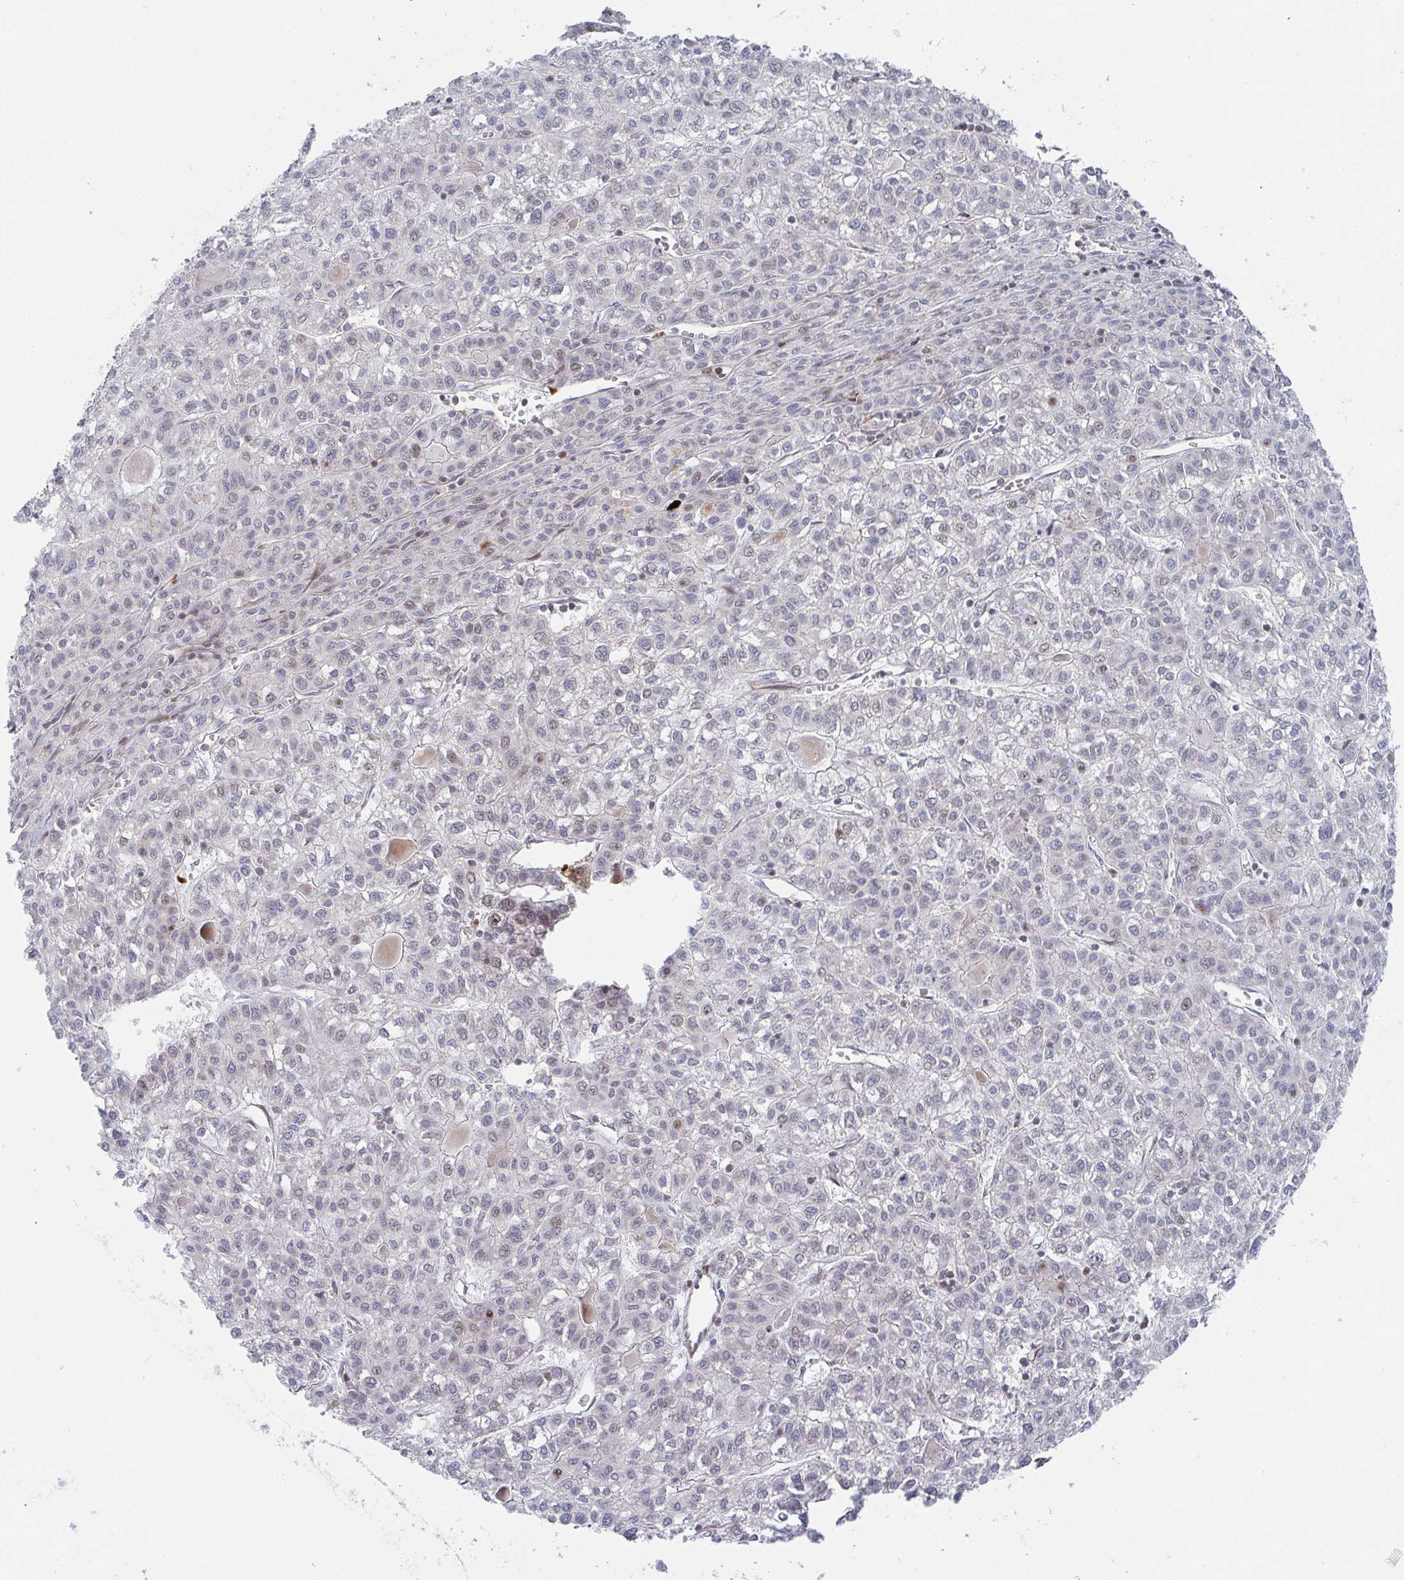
{"staining": {"intensity": "negative", "quantity": "none", "location": "none"}, "tissue": "liver cancer", "cell_type": "Tumor cells", "image_type": "cancer", "snomed": [{"axis": "morphology", "description": "Carcinoma, Hepatocellular, NOS"}, {"axis": "topography", "description": "Liver"}], "caption": "The image shows no staining of tumor cells in liver cancer.", "gene": "PRKCH", "patient": {"sex": "female", "age": 43}}